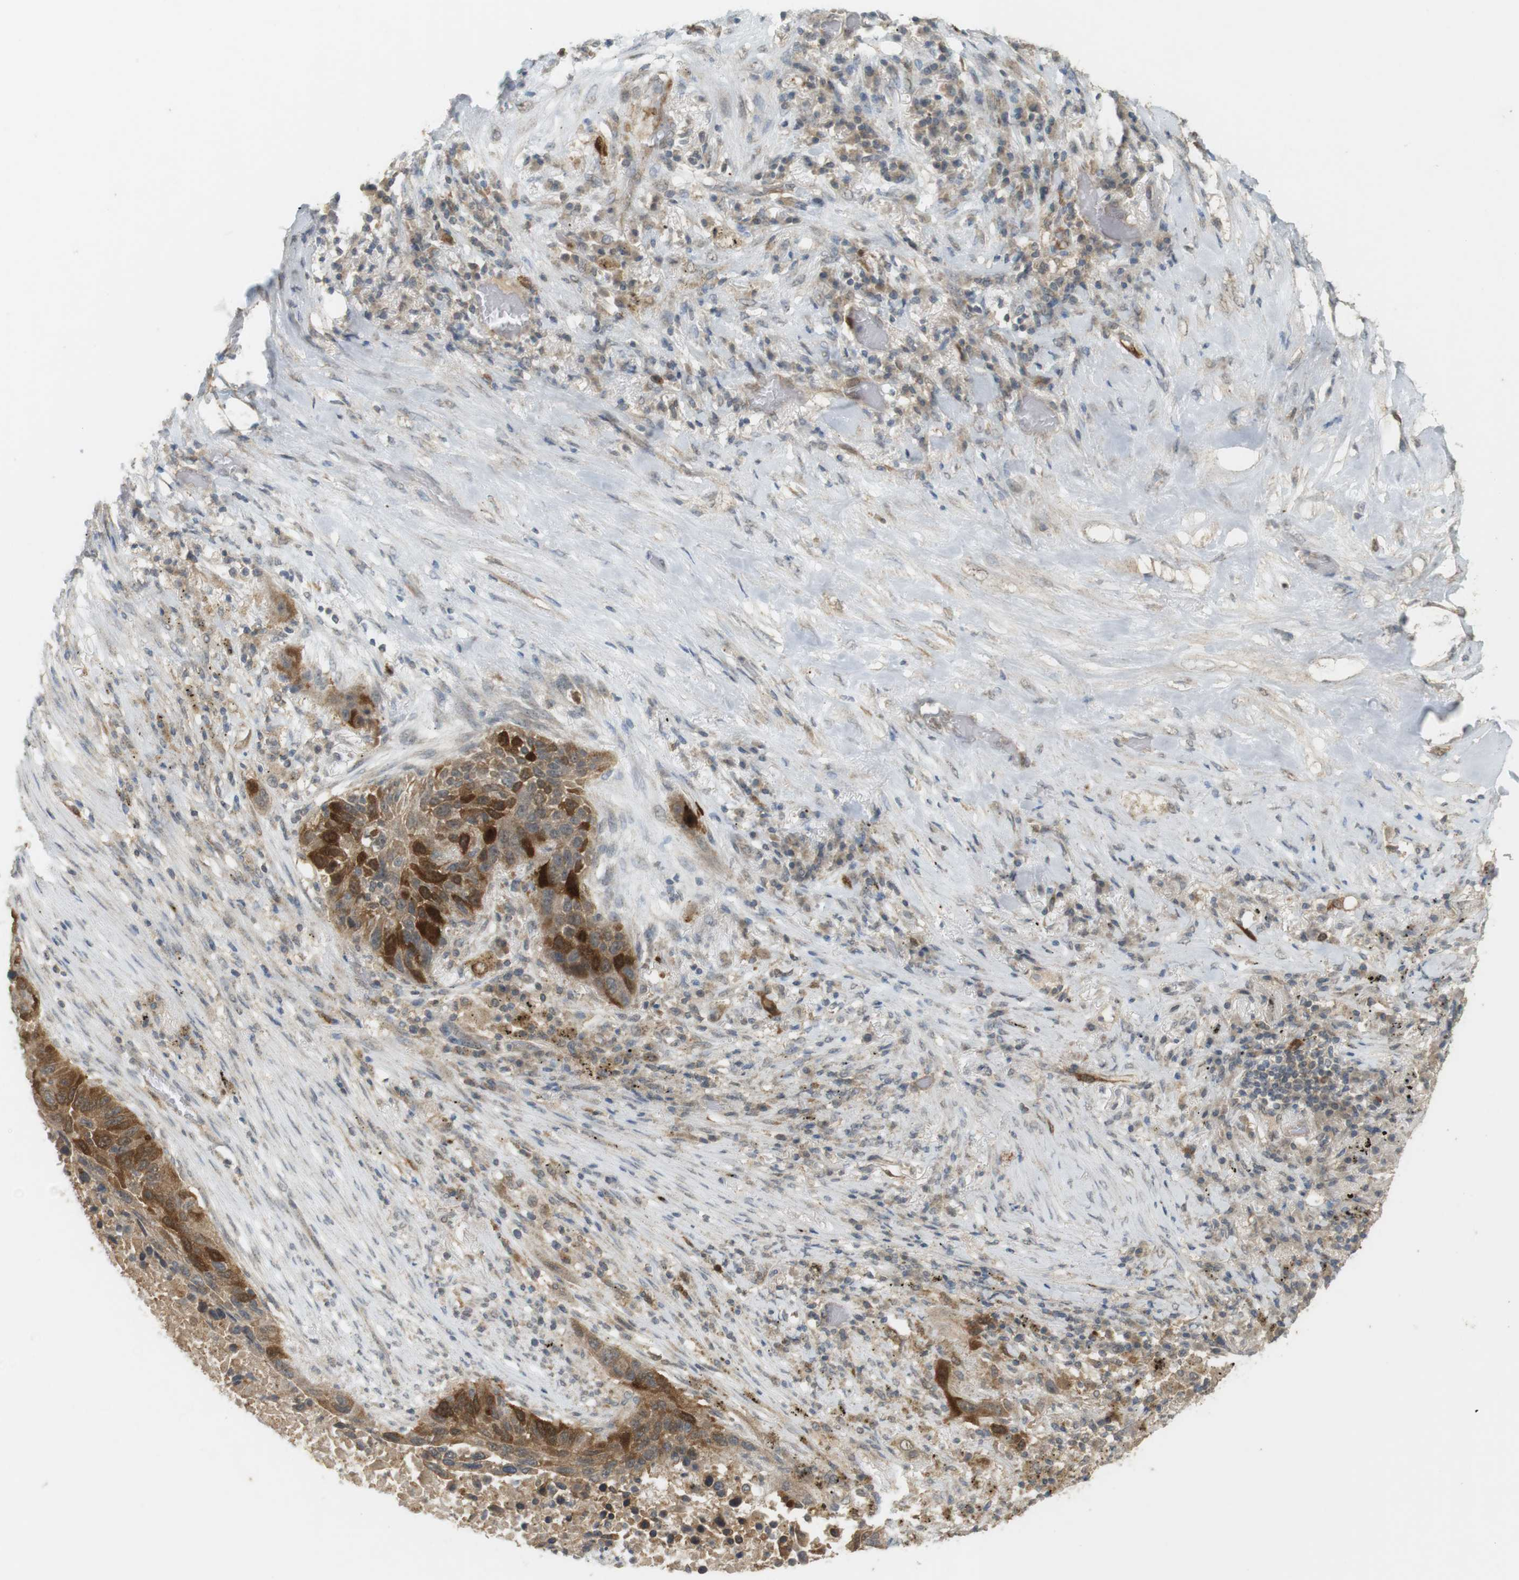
{"staining": {"intensity": "strong", "quantity": ">75%", "location": "cytoplasmic/membranous"}, "tissue": "lung cancer", "cell_type": "Tumor cells", "image_type": "cancer", "snomed": [{"axis": "morphology", "description": "Squamous cell carcinoma, NOS"}, {"axis": "topography", "description": "Lung"}], "caption": "A high amount of strong cytoplasmic/membranous staining is identified in about >75% of tumor cells in squamous cell carcinoma (lung) tissue.", "gene": "TTK", "patient": {"sex": "male", "age": 57}}